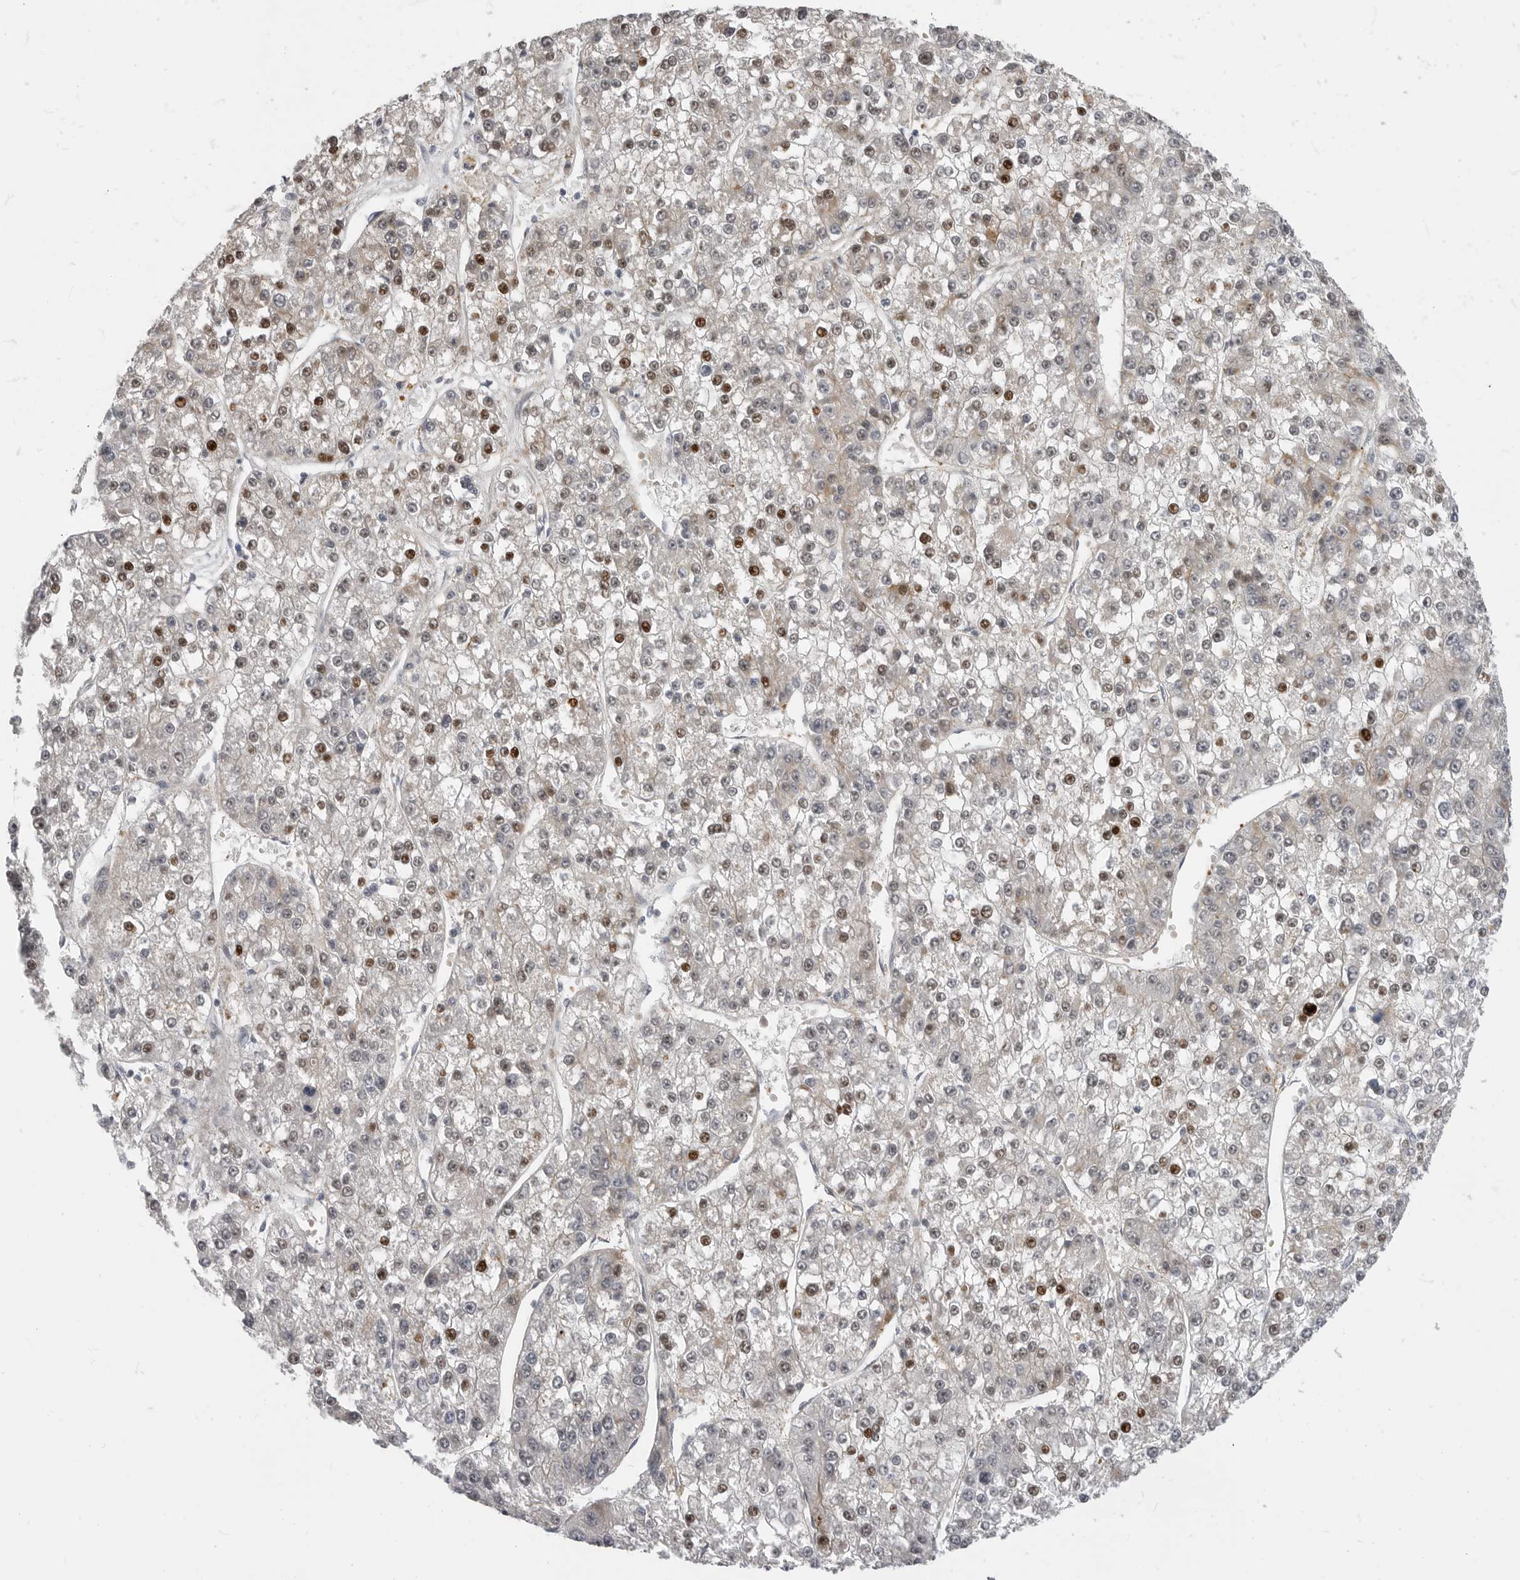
{"staining": {"intensity": "moderate", "quantity": "25%-75%", "location": "nuclear"}, "tissue": "liver cancer", "cell_type": "Tumor cells", "image_type": "cancer", "snomed": [{"axis": "morphology", "description": "Carcinoma, Hepatocellular, NOS"}, {"axis": "topography", "description": "Liver"}], "caption": "There is medium levels of moderate nuclear staining in tumor cells of liver cancer, as demonstrated by immunohistochemical staining (brown color).", "gene": "PLEKHF1", "patient": {"sex": "female", "age": 73}}